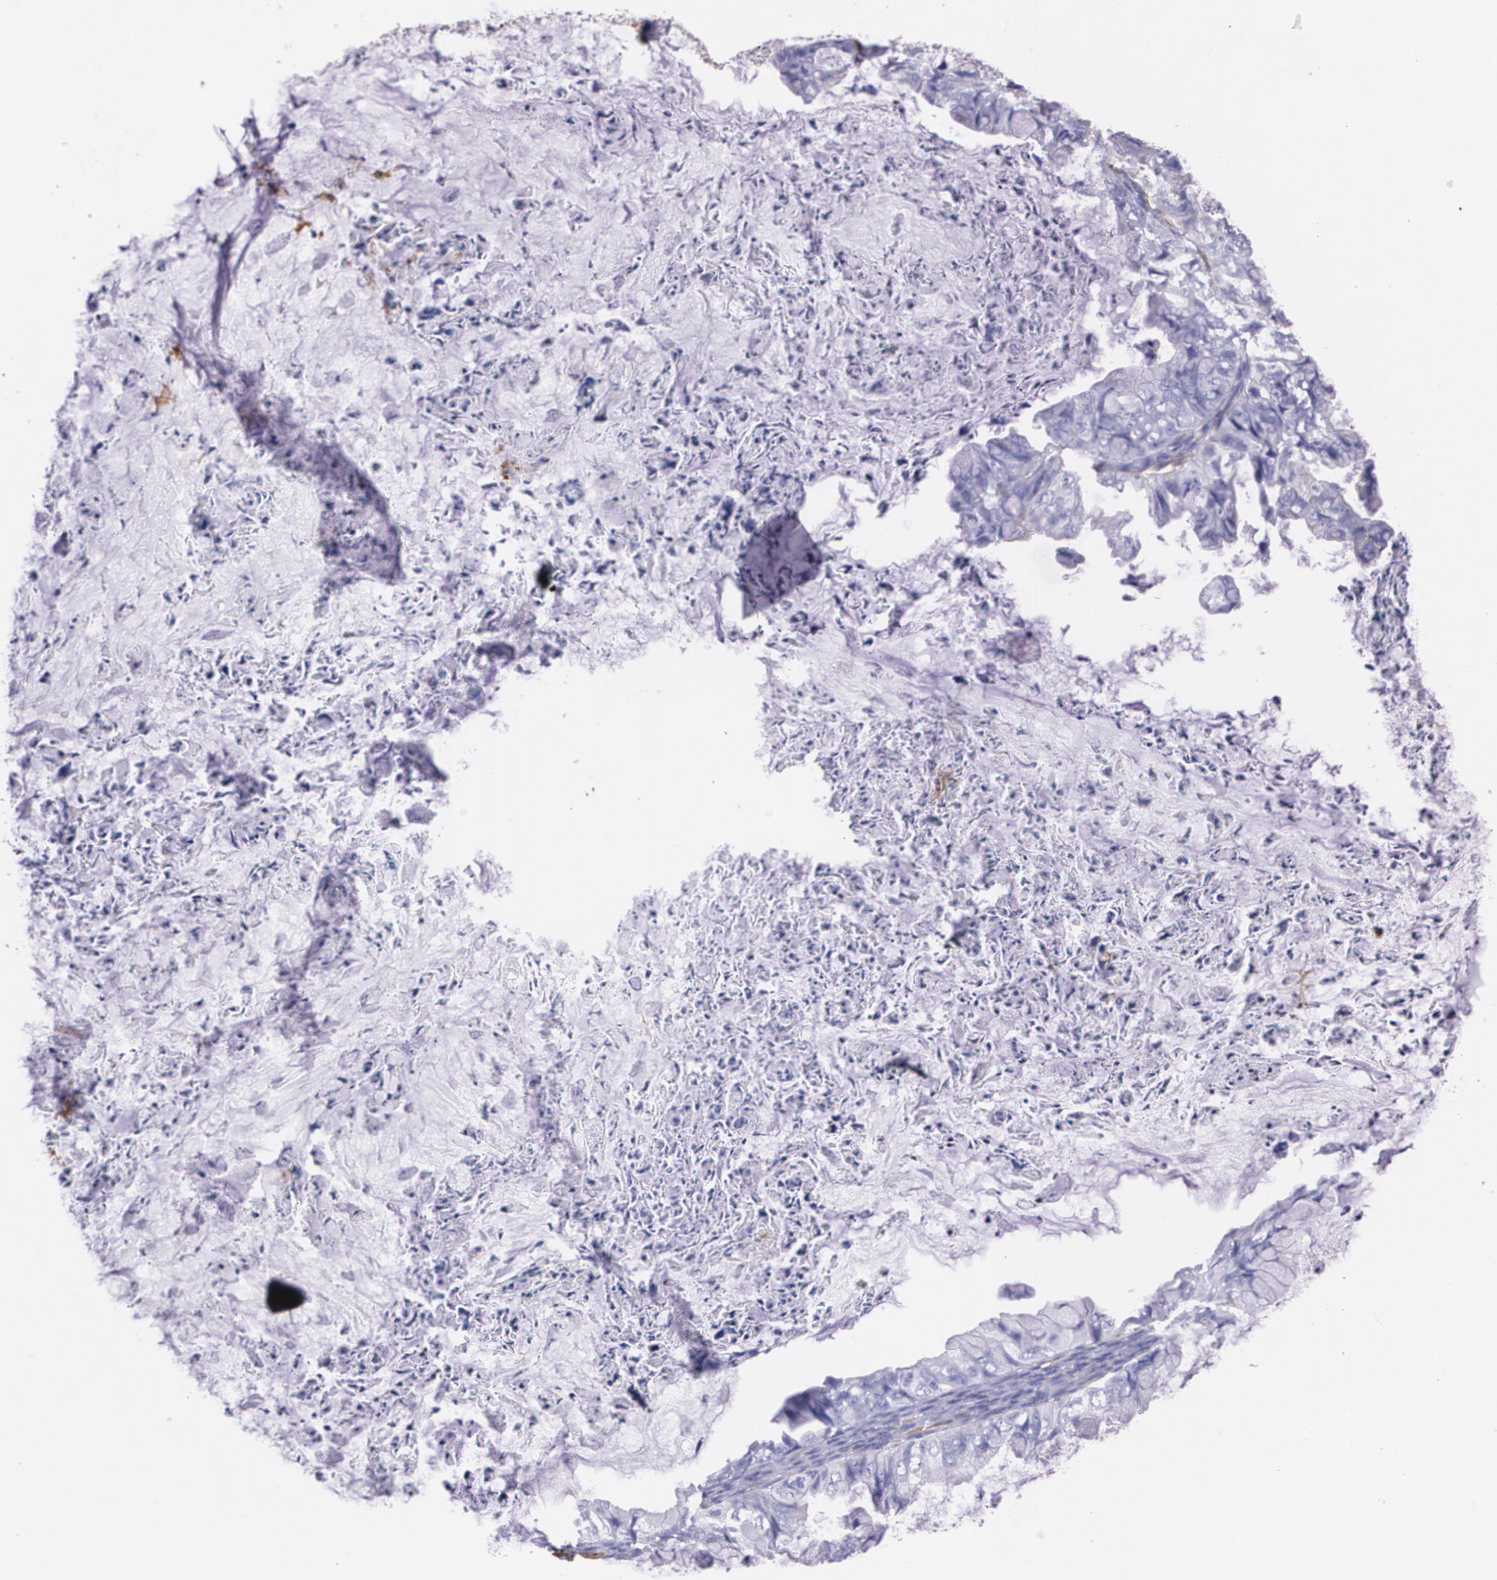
{"staining": {"intensity": "negative", "quantity": "none", "location": "none"}, "tissue": "ovarian cancer", "cell_type": "Tumor cells", "image_type": "cancer", "snomed": [{"axis": "morphology", "description": "Cystadenocarcinoma, mucinous, NOS"}, {"axis": "topography", "description": "Ovary"}], "caption": "The photomicrograph displays no staining of tumor cells in ovarian cancer.", "gene": "MMP2", "patient": {"sex": "female", "age": 36}}